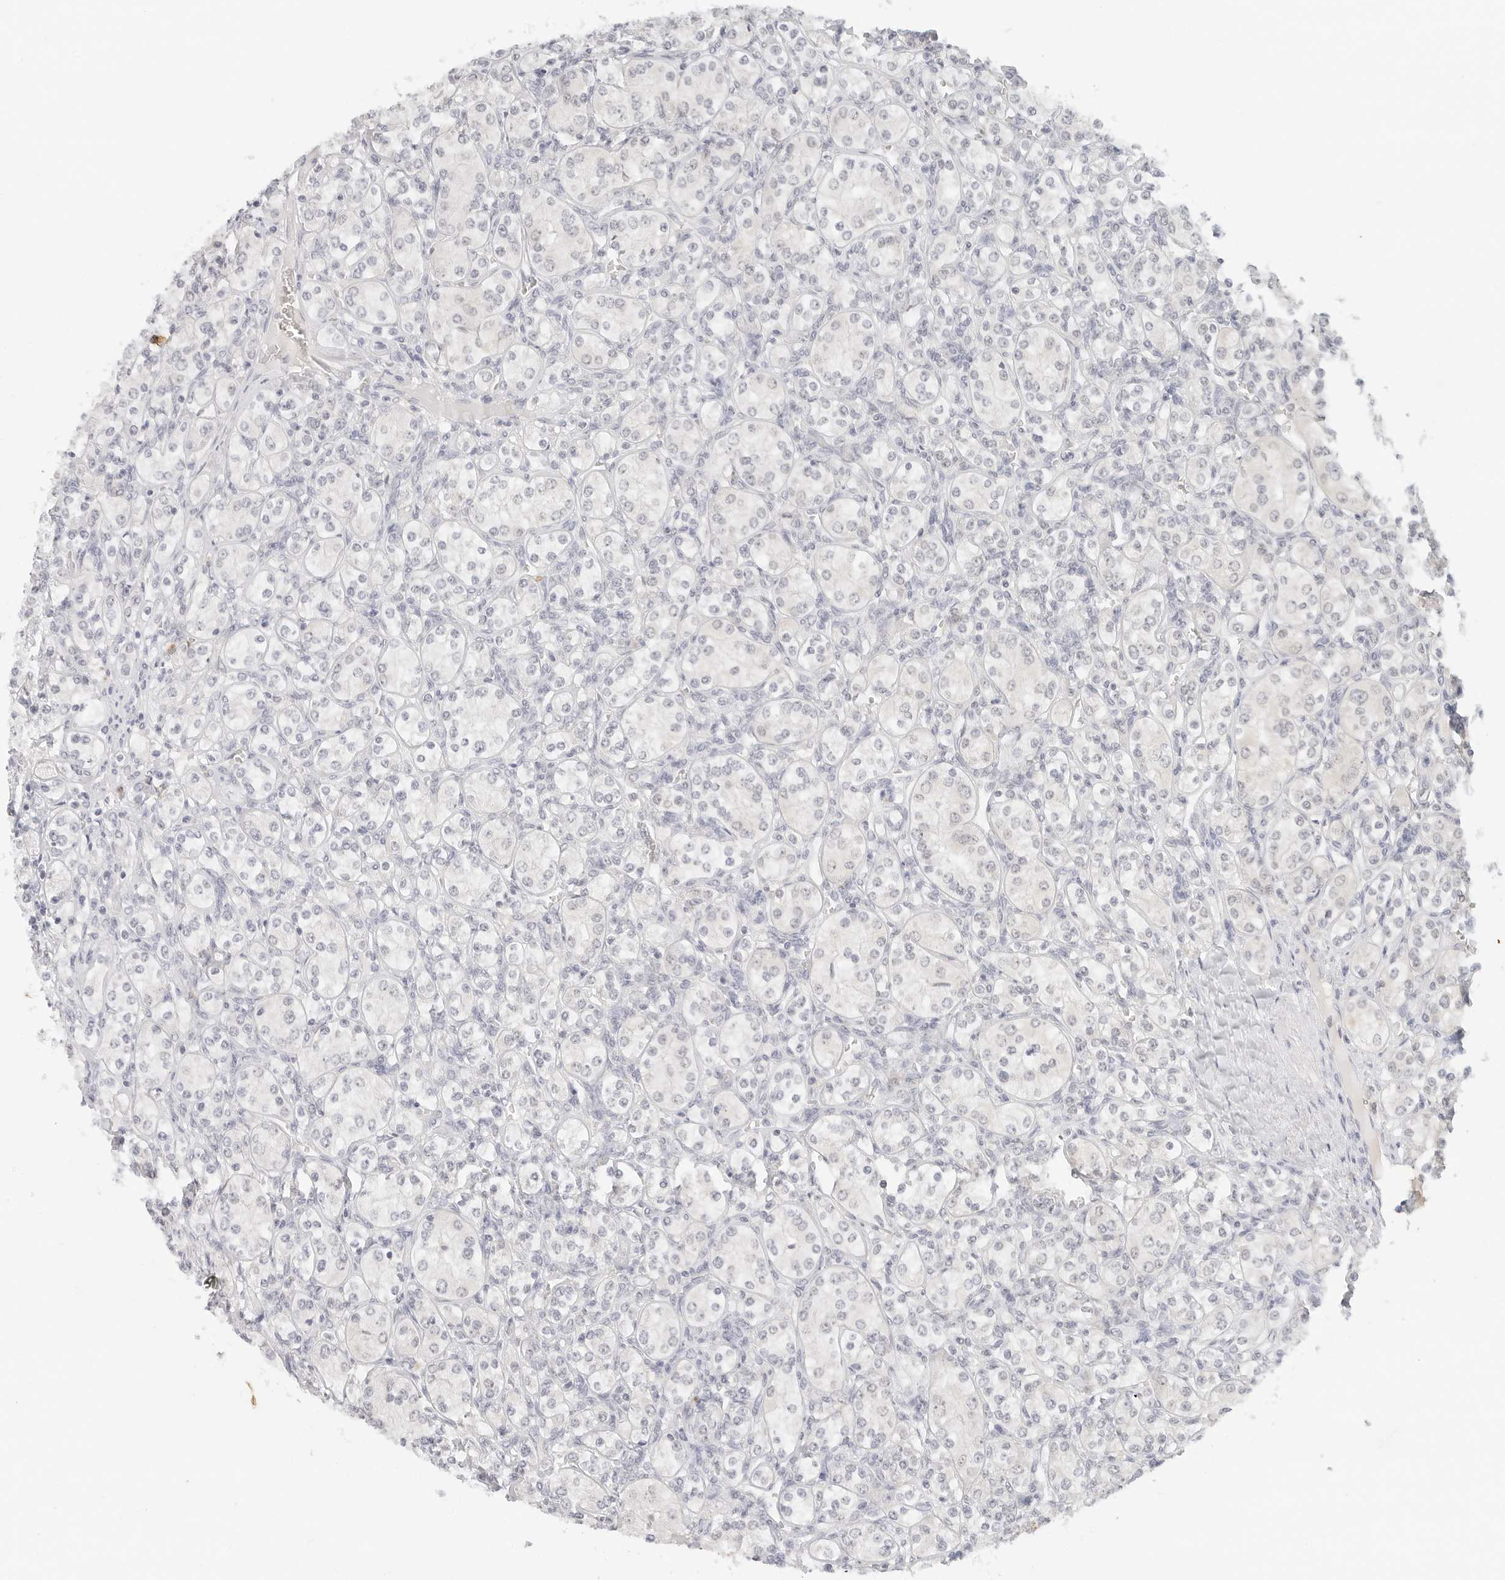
{"staining": {"intensity": "negative", "quantity": "none", "location": "none"}, "tissue": "renal cancer", "cell_type": "Tumor cells", "image_type": "cancer", "snomed": [{"axis": "morphology", "description": "Adenocarcinoma, NOS"}, {"axis": "topography", "description": "Kidney"}], "caption": "DAB (3,3'-diaminobenzidine) immunohistochemical staining of adenocarcinoma (renal) shows no significant expression in tumor cells.", "gene": "NEO1", "patient": {"sex": "male", "age": 77}}